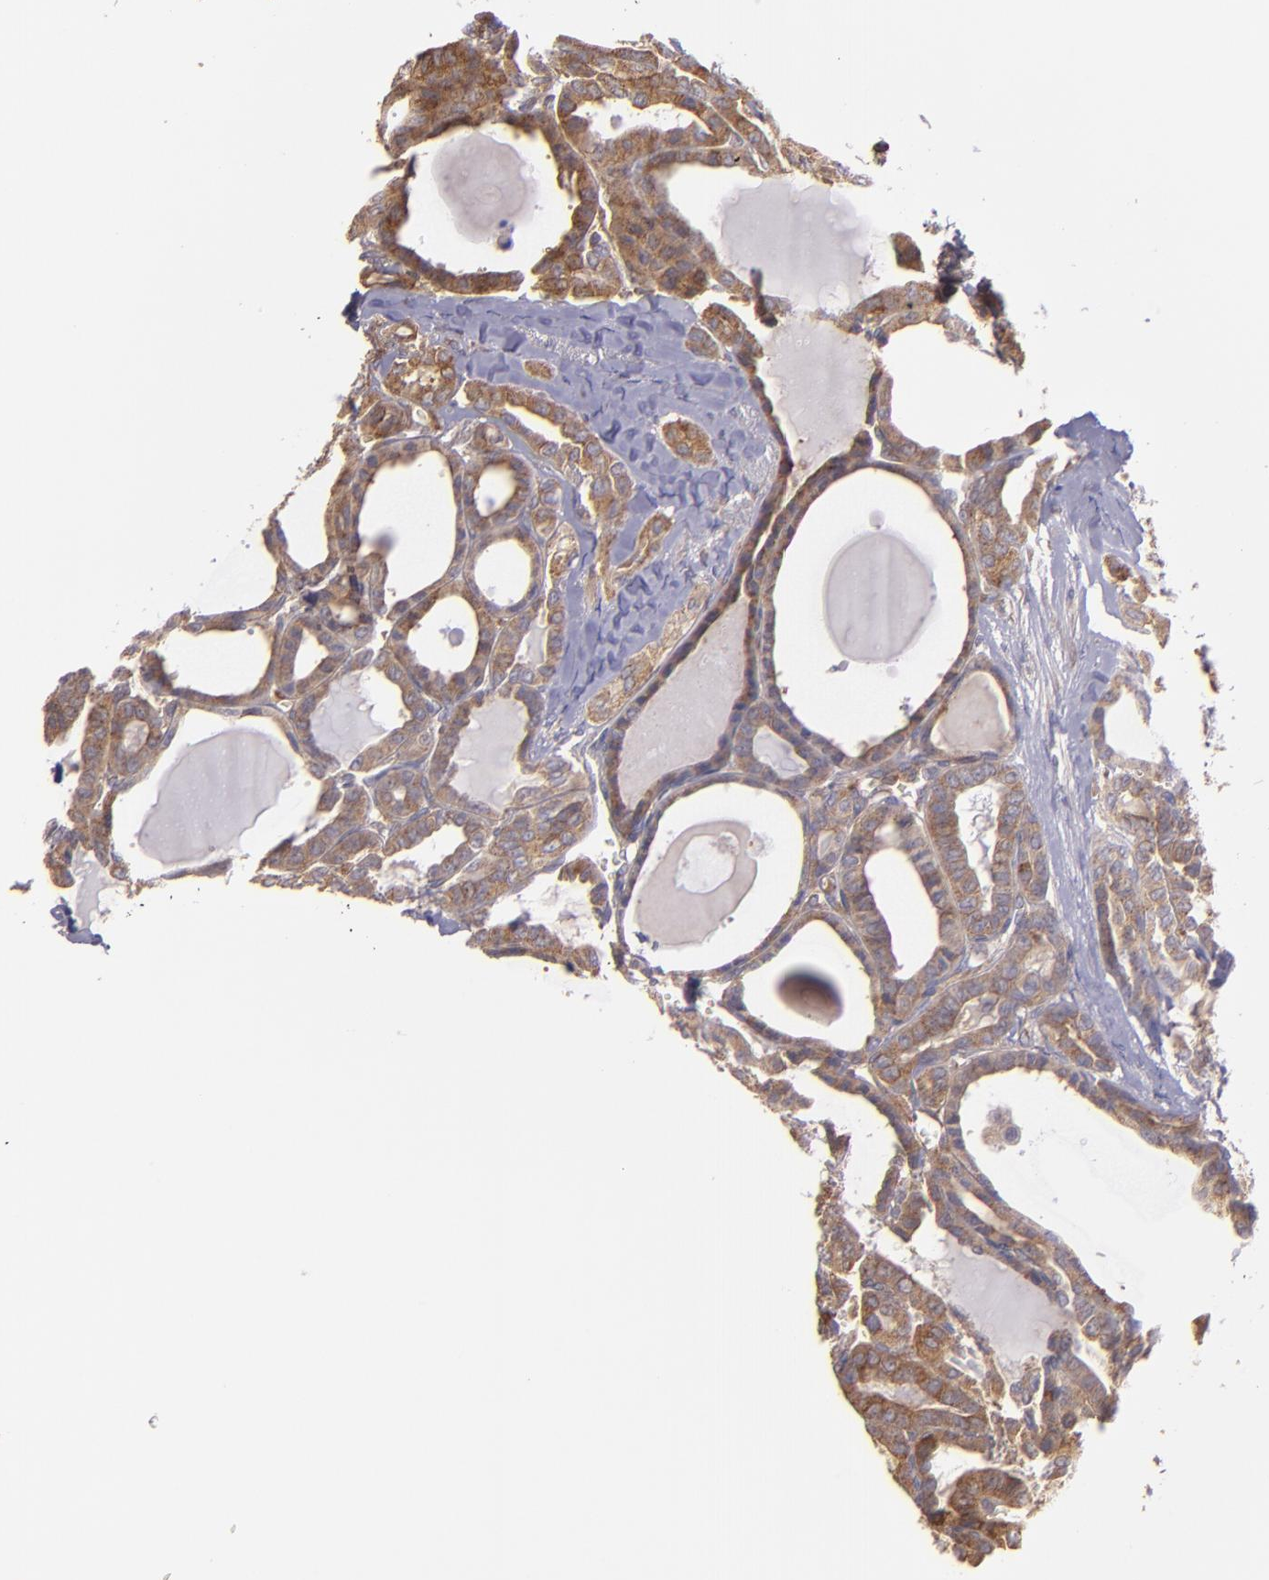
{"staining": {"intensity": "strong", "quantity": ">75%", "location": "cytoplasmic/membranous"}, "tissue": "thyroid cancer", "cell_type": "Tumor cells", "image_type": "cancer", "snomed": [{"axis": "morphology", "description": "Carcinoma, NOS"}, {"axis": "topography", "description": "Thyroid gland"}], "caption": "Human thyroid cancer (carcinoma) stained for a protein (brown) displays strong cytoplasmic/membranous positive positivity in approximately >75% of tumor cells.", "gene": "ECE1", "patient": {"sex": "female", "age": 91}}